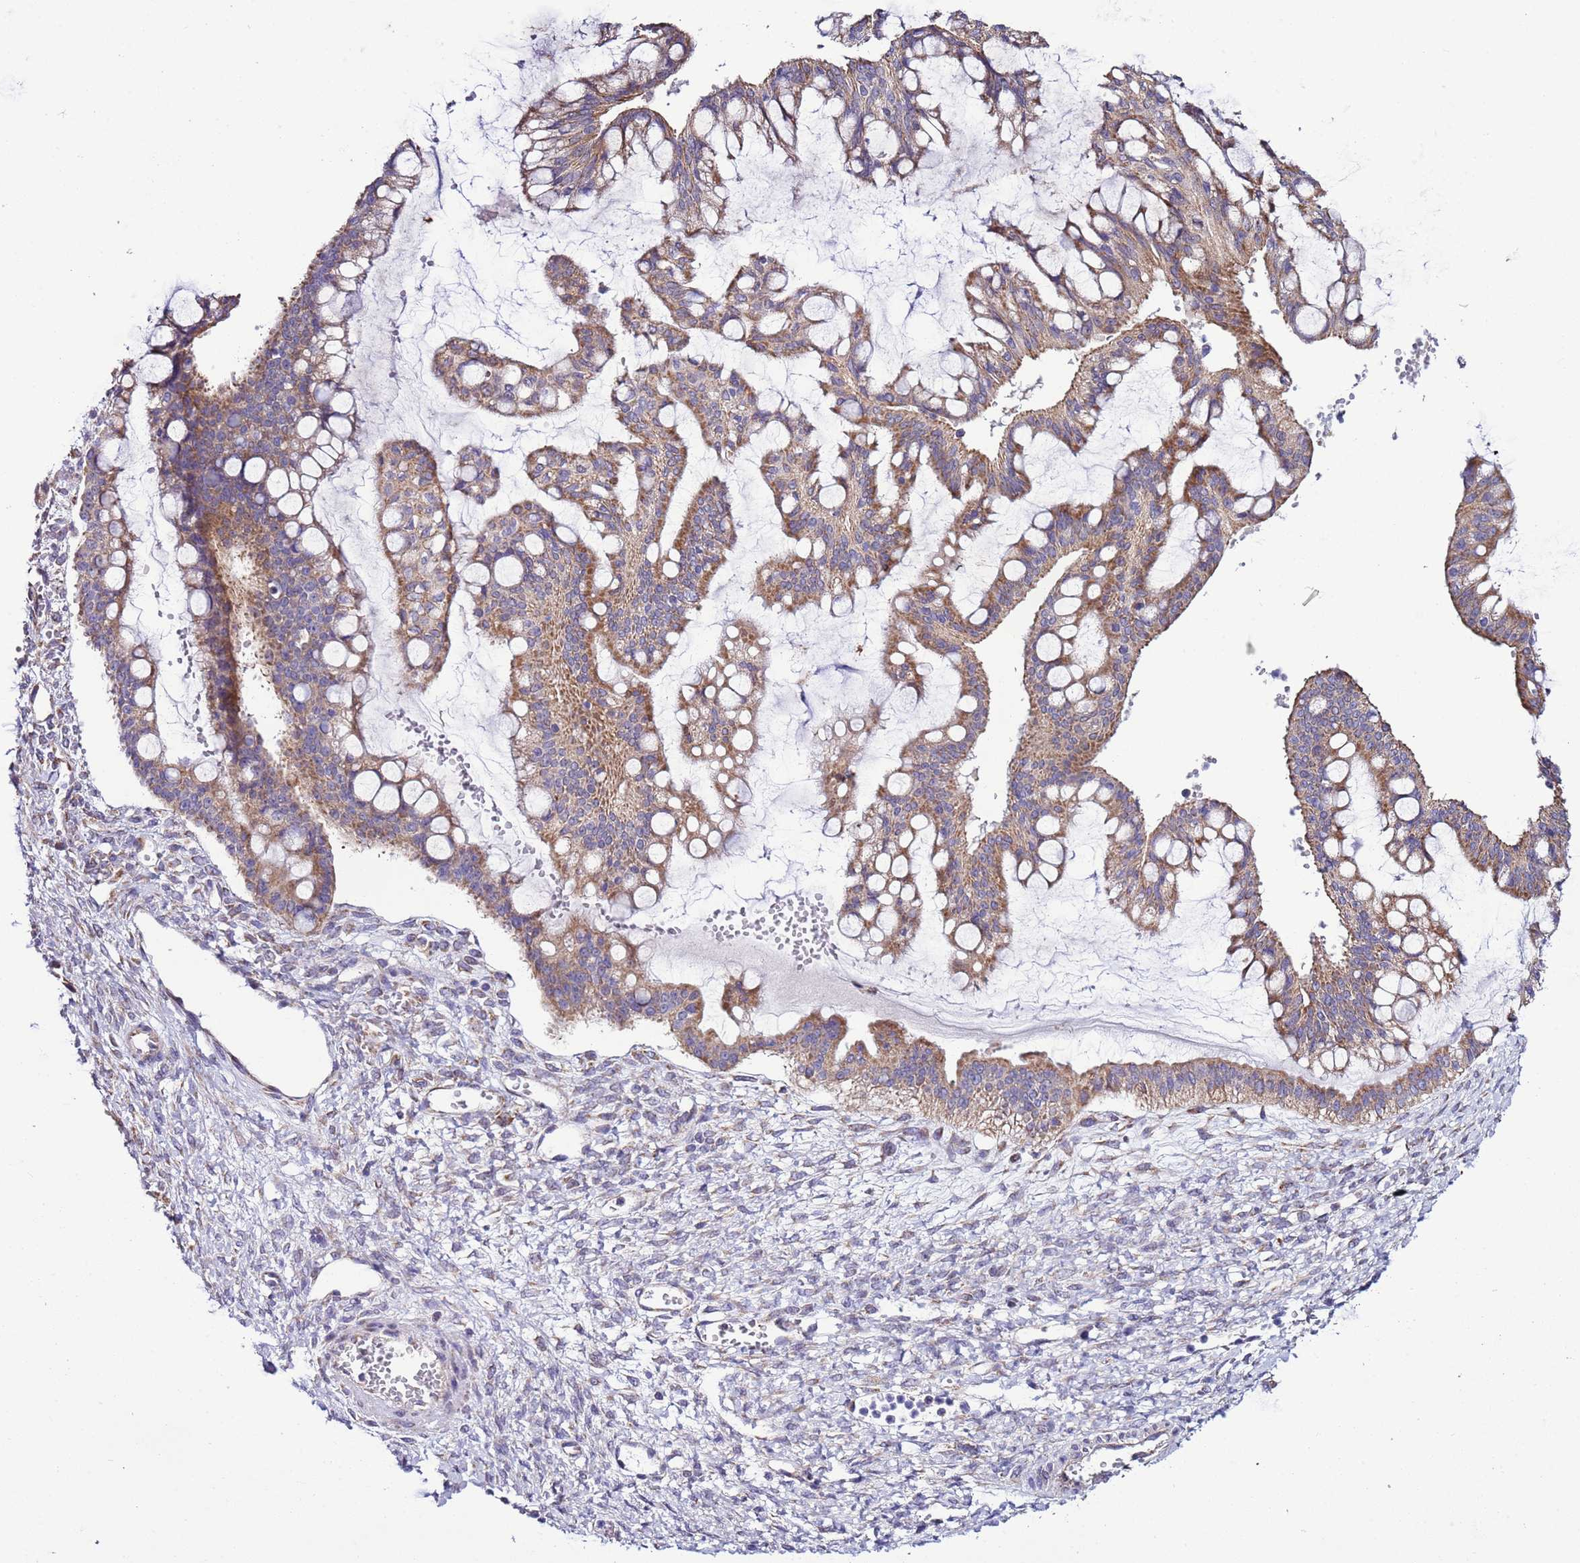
{"staining": {"intensity": "moderate", "quantity": ">75%", "location": "cytoplasmic/membranous"}, "tissue": "ovarian cancer", "cell_type": "Tumor cells", "image_type": "cancer", "snomed": [{"axis": "morphology", "description": "Cystadenocarcinoma, mucinous, NOS"}, {"axis": "topography", "description": "Ovary"}], "caption": "This is a photomicrograph of IHC staining of mucinous cystadenocarcinoma (ovarian), which shows moderate expression in the cytoplasmic/membranous of tumor cells.", "gene": "AHI1", "patient": {"sex": "female", "age": 73}}